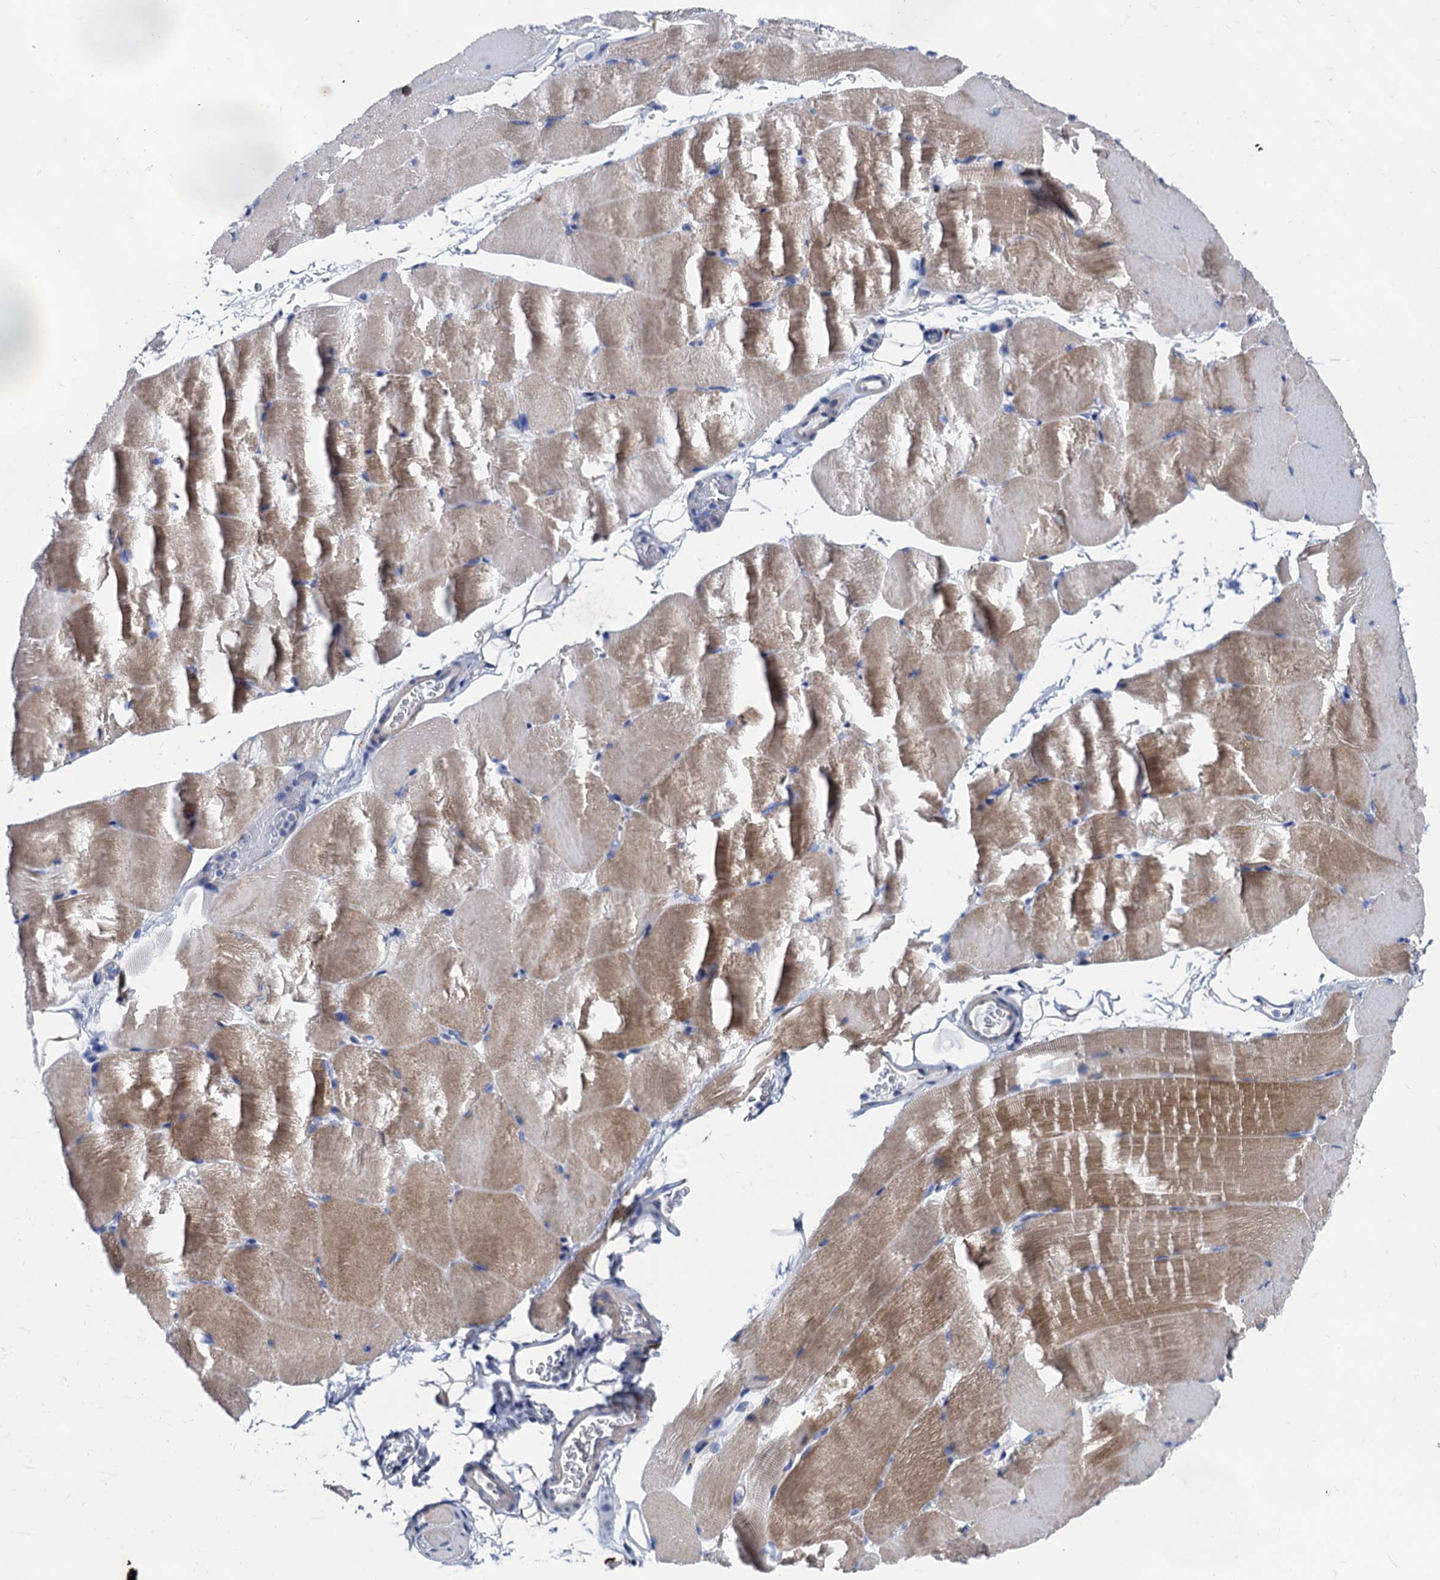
{"staining": {"intensity": "moderate", "quantity": "25%-75%", "location": "cytoplasmic/membranous"}, "tissue": "skeletal muscle", "cell_type": "Myocytes", "image_type": "normal", "snomed": [{"axis": "morphology", "description": "Normal tissue, NOS"}, {"axis": "topography", "description": "Skeletal muscle"}, {"axis": "topography", "description": "Parathyroid gland"}], "caption": "Moderate cytoplasmic/membranous staining for a protein is seen in approximately 25%-75% of myocytes of unremarkable skeletal muscle using IHC.", "gene": "FOXR2", "patient": {"sex": "female", "age": 37}}